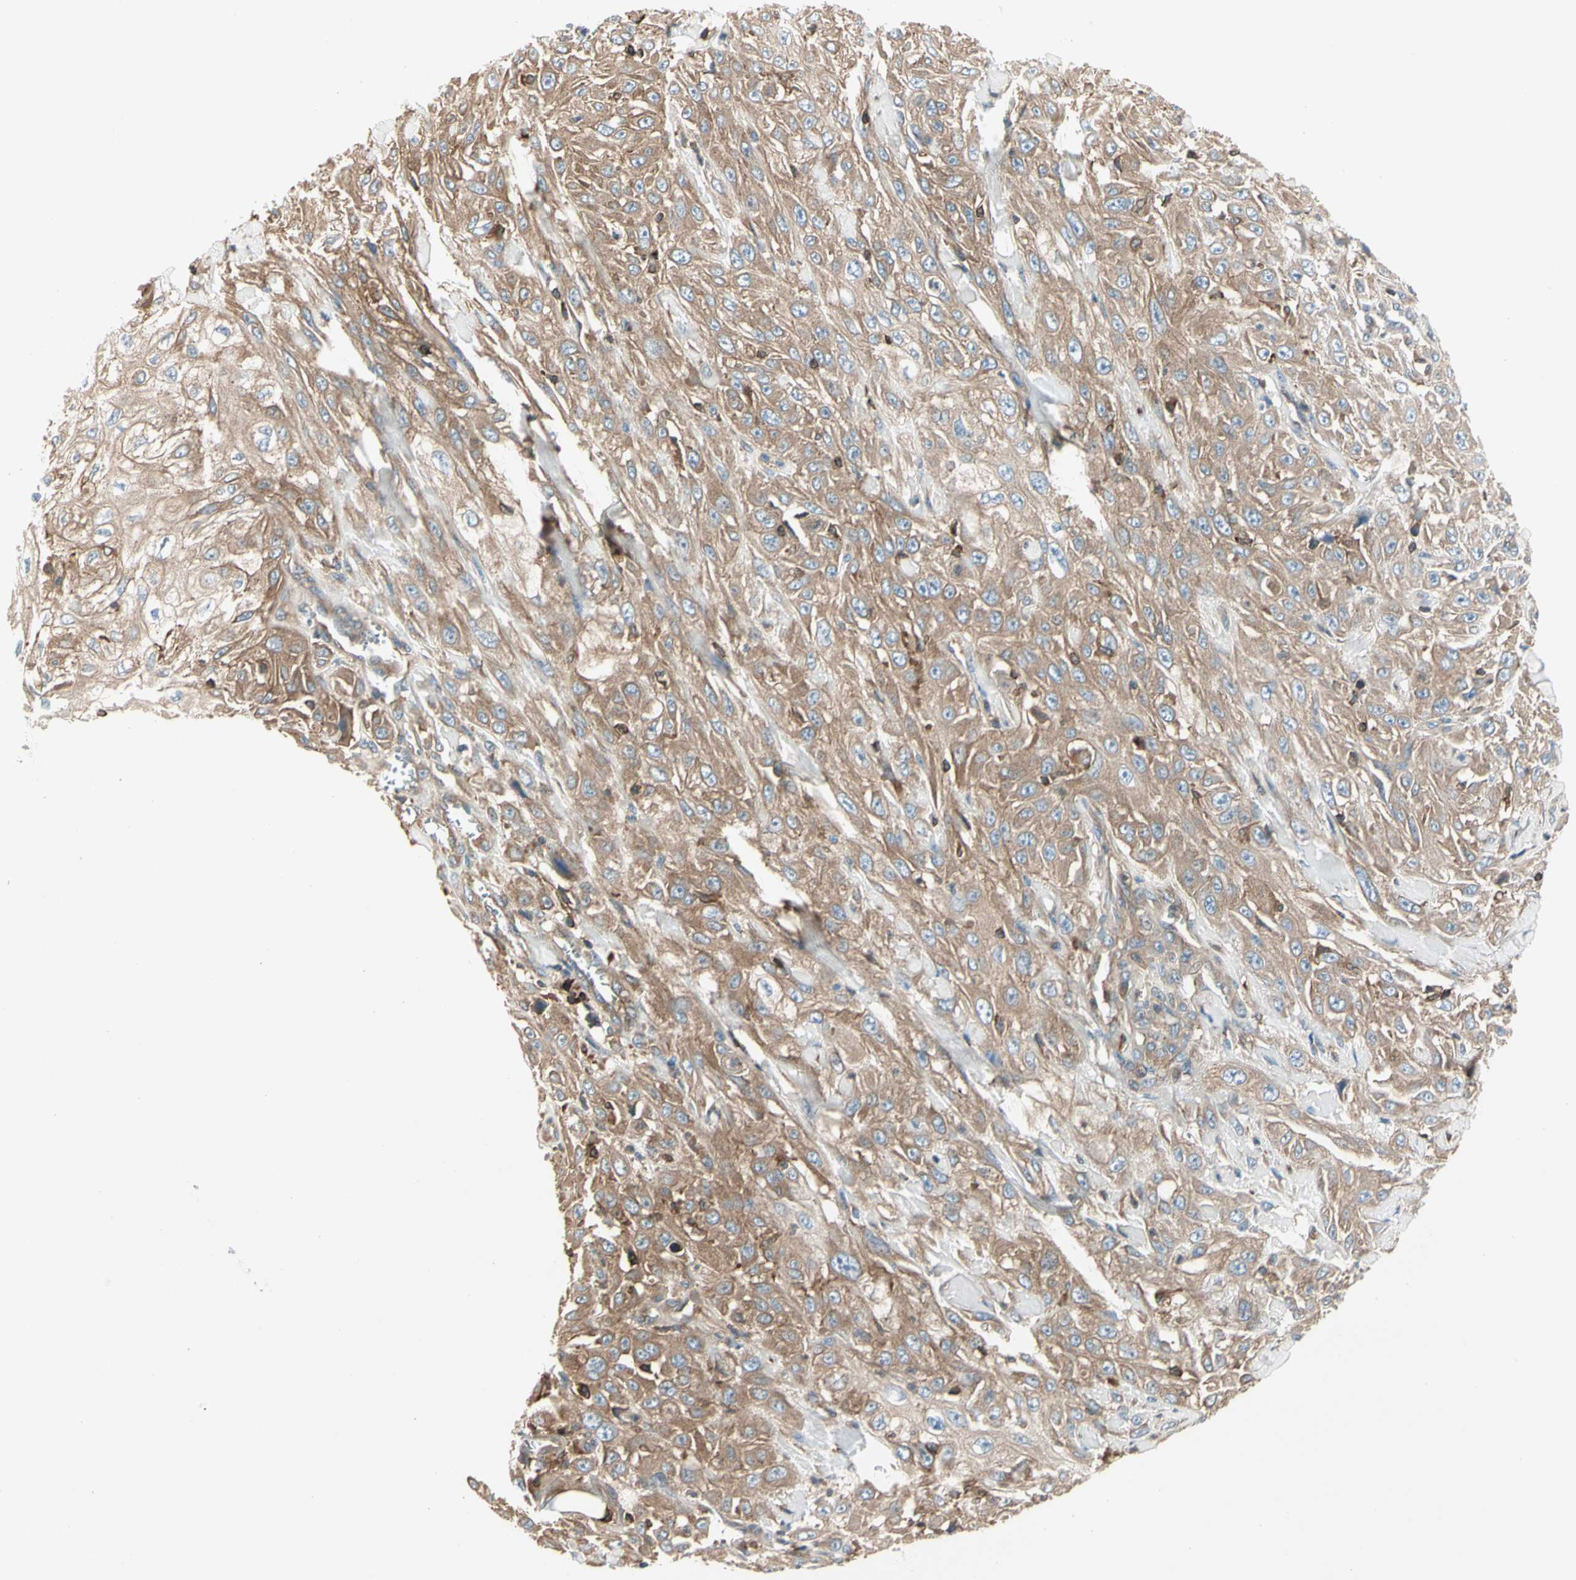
{"staining": {"intensity": "weak", "quantity": ">75%", "location": "cytoplasmic/membranous"}, "tissue": "skin cancer", "cell_type": "Tumor cells", "image_type": "cancer", "snomed": [{"axis": "morphology", "description": "Squamous cell carcinoma, NOS"}, {"axis": "morphology", "description": "Squamous cell carcinoma, metastatic, NOS"}, {"axis": "topography", "description": "Skin"}, {"axis": "topography", "description": "Lymph node"}], "caption": "A brown stain highlights weak cytoplasmic/membranous staining of a protein in skin squamous cell carcinoma tumor cells. Using DAB (brown) and hematoxylin (blue) stains, captured at high magnification using brightfield microscopy.", "gene": "CAPZA2", "patient": {"sex": "male", "age": 75}}